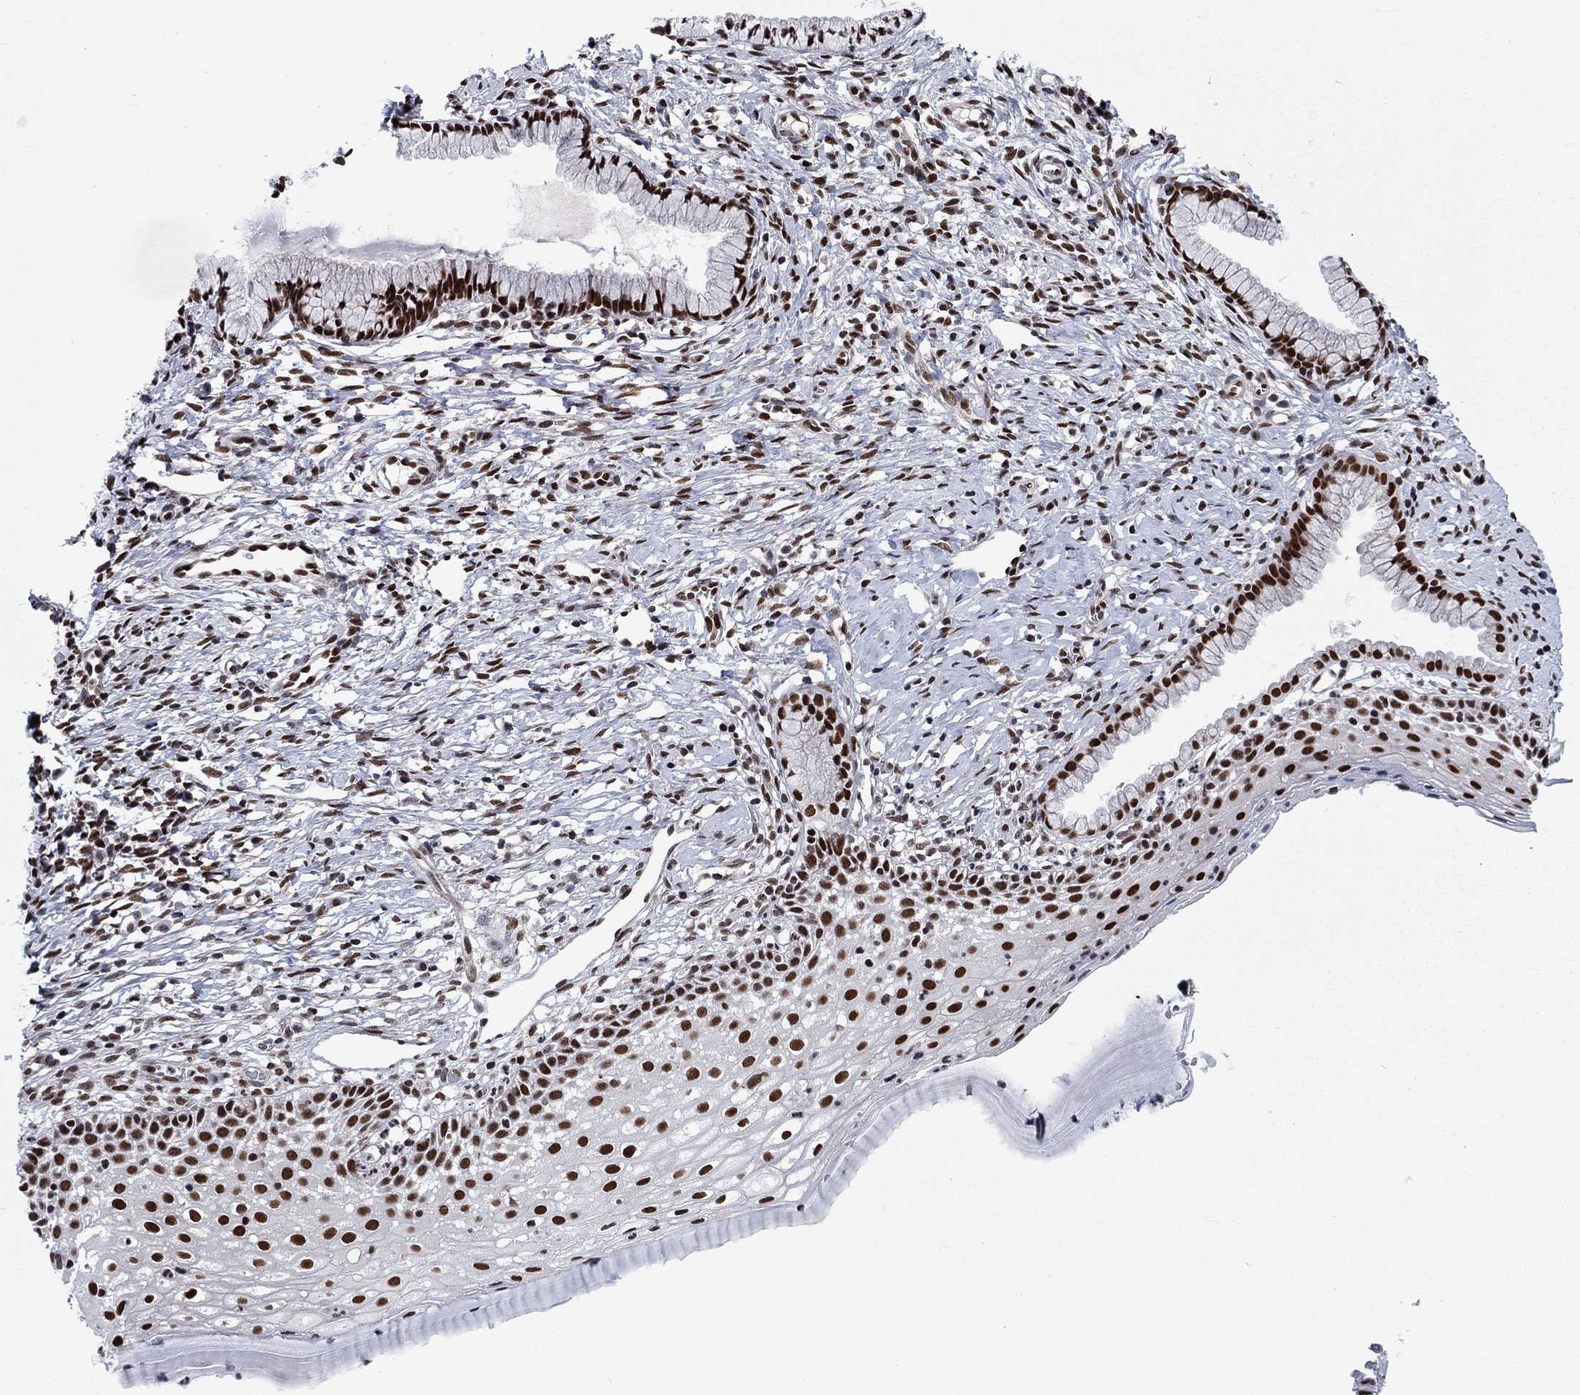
{"staining": {"intensity": "strong", "quantity": ">75%", "location": "nuclear"}, "tissue": "cervix", "cell_type": "Glandular cells", "image_type": "normal", "snomed": [{"axis": "morphology", "description": "Normal tissue, NOS"}, {"axis": "topography", "description": "Cervix"}], "caption": "Strong nuclear positivity is present in approximately >75% of glandular cells in unremarkable cervix. (brown staining indicates protein expression, while blue staining denotes nuclei).", "gene": "RPRD1B", "patient": {"sex": "female", "age": 39}}